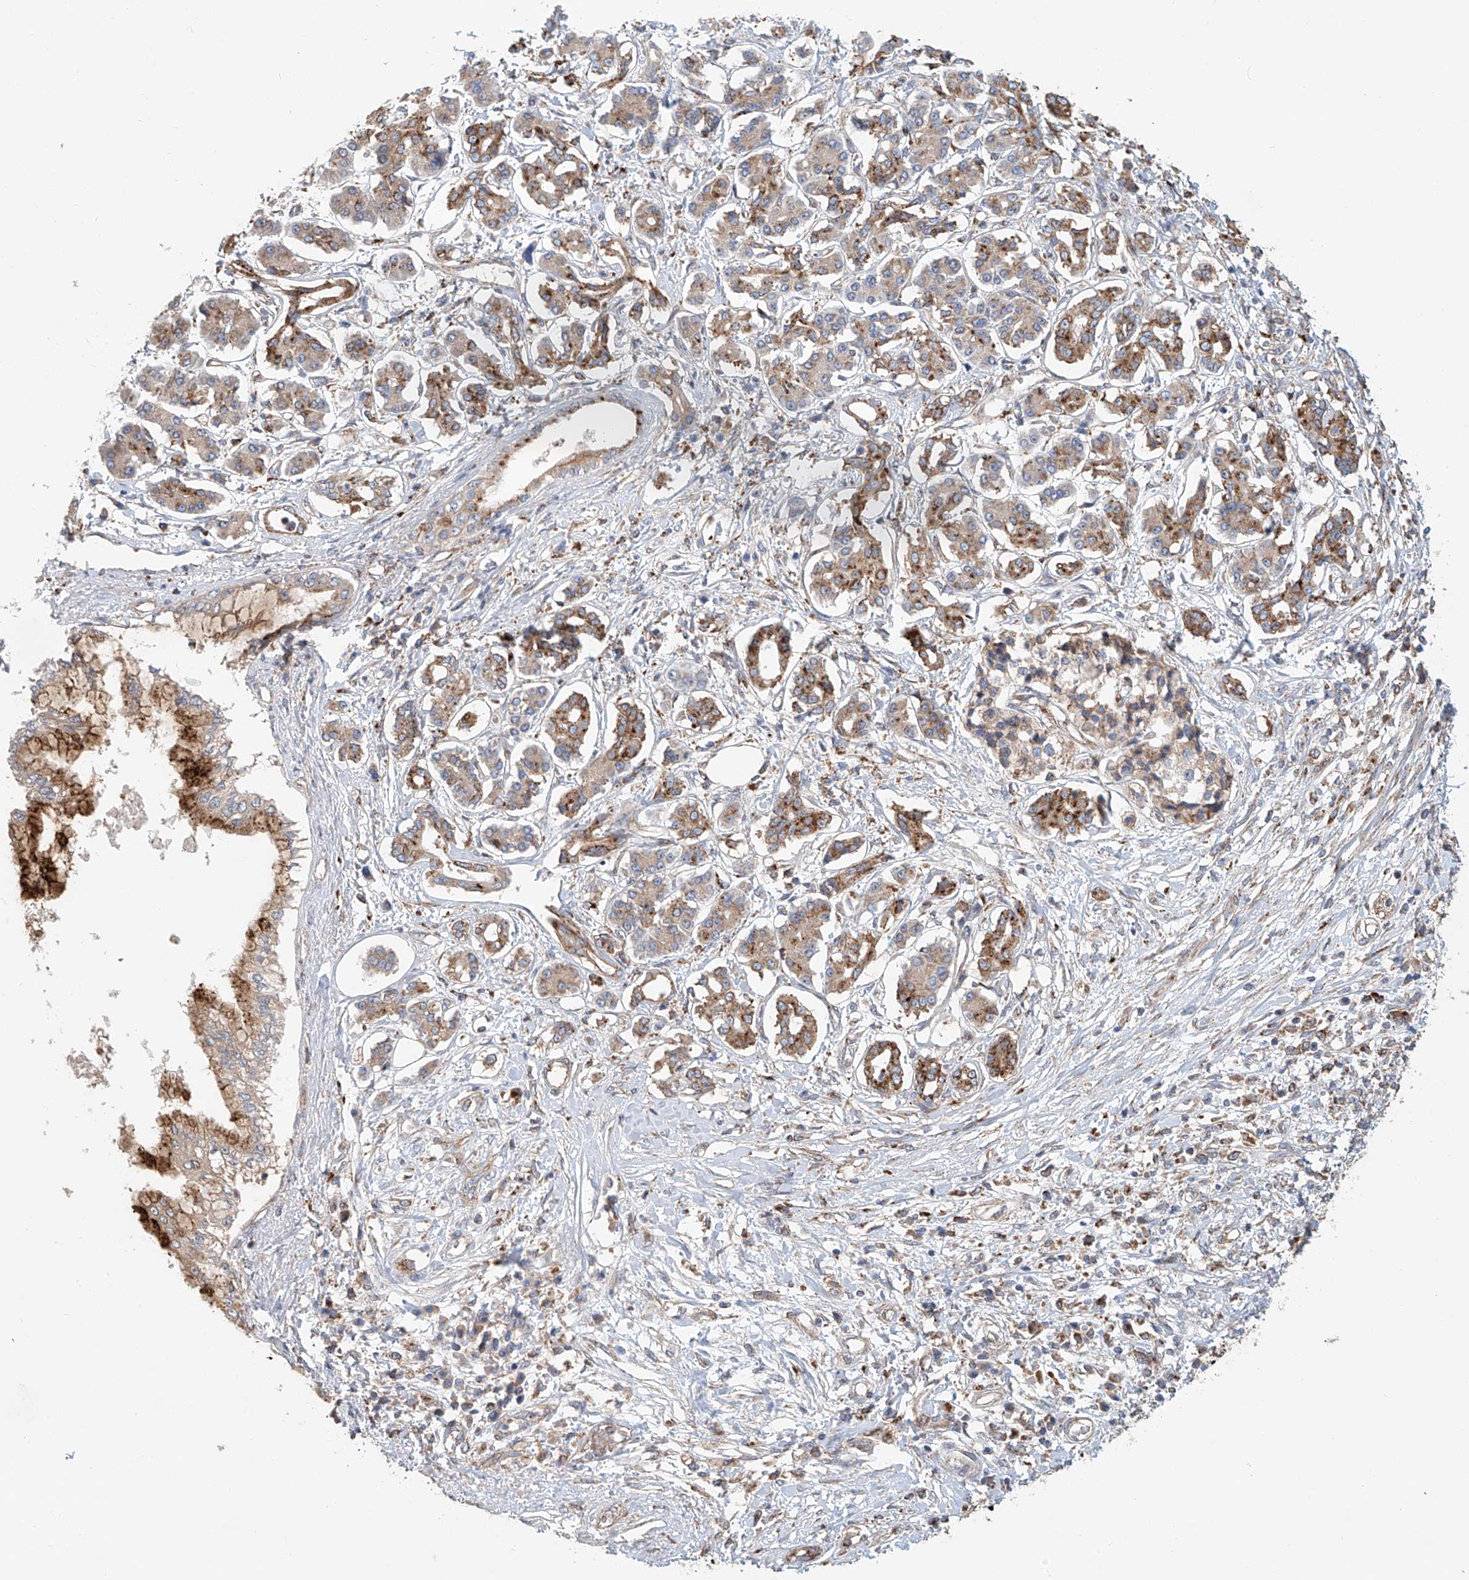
{"staining": {"intensity": "moderate", "quantity": ">75%", "location": "cytoplasmic/membranous"}, "tissue": "pancreatic cancer", "cell_type": "Tumor cells", "image_type": "cancer", "snomed": [{"axis": "morphology", "description": "Adenocarcinoma, NOS"}, {"axis": "topography", "description": "Pancreas"}], "caption": "Approximately >75% of tumor cells in adenocarcinoma (pancreatic) display moderate cytoplasmic/membranous protein expression as visualized by brown immunohistochemical staining.", "gene": "HGSNAT", "patient": {"sex": "female", "age": 56}}